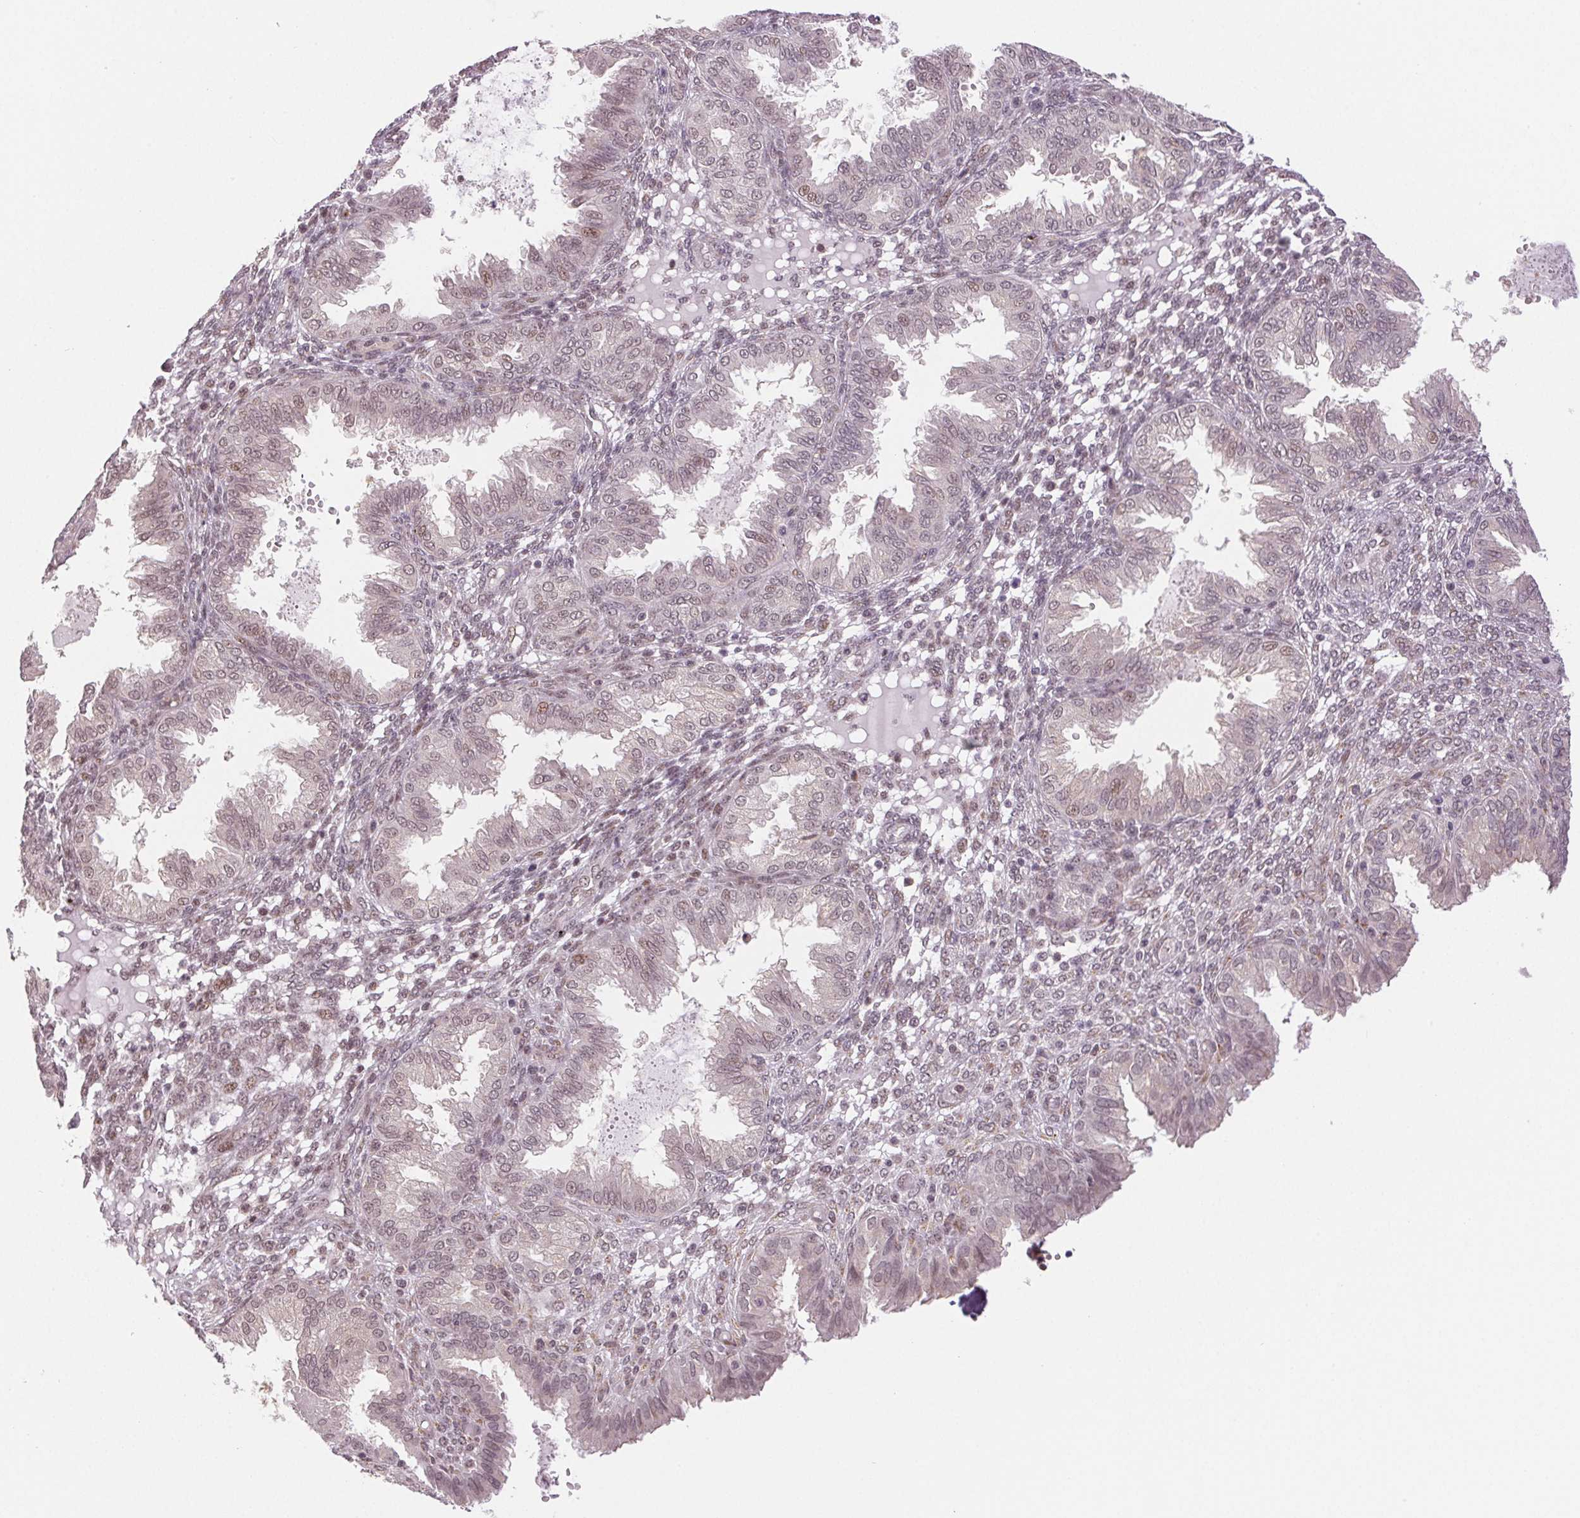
{"staining": {"intensity": "weak", "quantity": "25%-75%", "location": "nuclear"}, "tissue": "endometrium", "cell_type": "Cells in endometrial stroma", "image_type": "normal", "snomed": [{"axis": "morphology", "description": "Normal tissue, NOS"}, {"axis": "topography", "description": "Endometrium"}], "caption": "Cells in endometrial stroma demonstrate weak nuclear expression in approximately 25%-75% of cells in benign endometrium. The staining was performed using DAB (3,3'-diaminobenzidine), with brown indicating positive protein expression. Nuclei are stained blue with hematoxylin.", "gene": "GRHL3", "patient": {"sex": "female", "age": 33}}